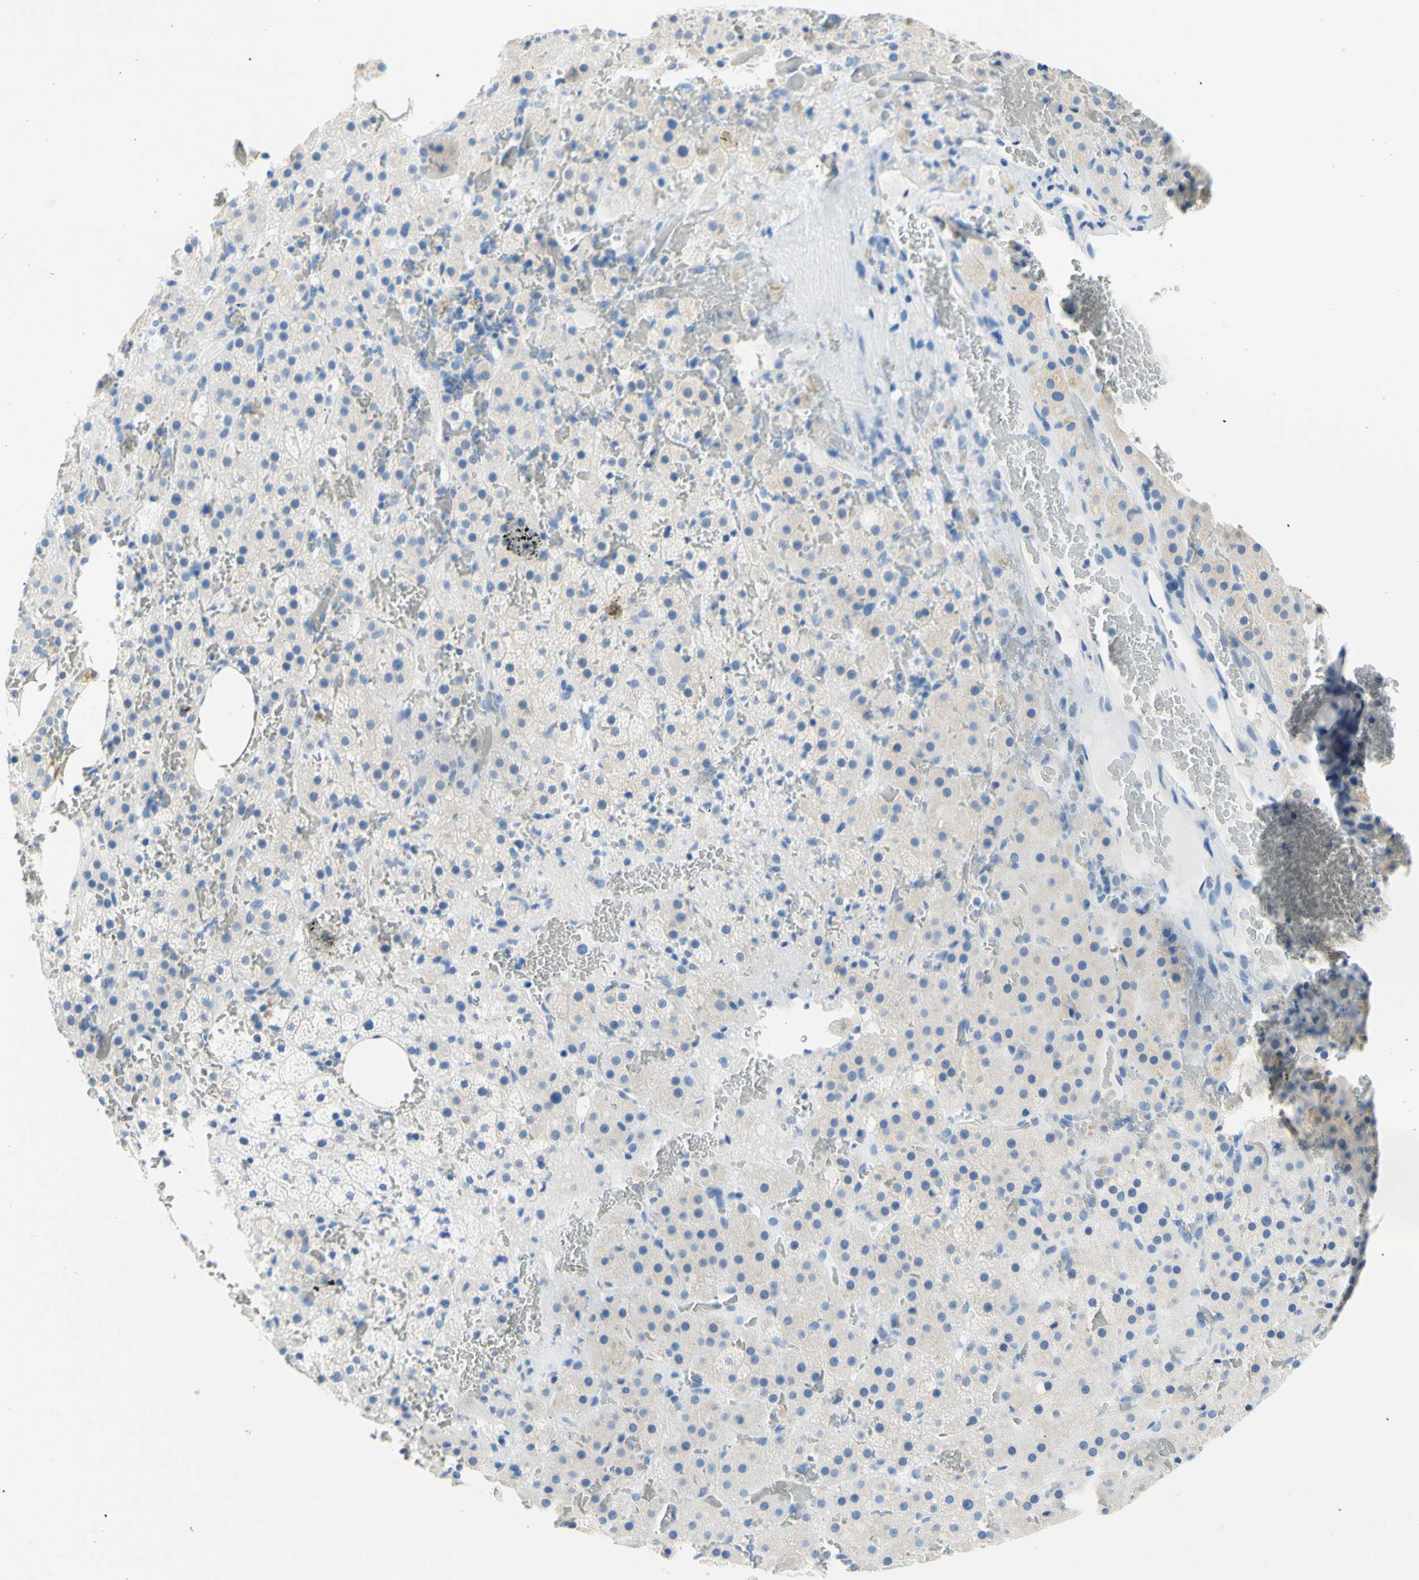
{"staining": {"intensity": "negative", "quantity": "none", "location": "none"}, "tissue": "adrenal gland", "cell_type": "Glandular cells", "image_type": "normal", "snomed": [{"axis": "morphology", "description": "Normal tissue, NOS"}, {"axis": "topography", "description": "Adrenal gland"}], "caption": "The image reveals no significant positivity in glandular cells of adrenal gland. (DAB immunohistochemistry, high magnification).", "gene": "HPCA", "patient": {"sex": "female", "age": 59}}